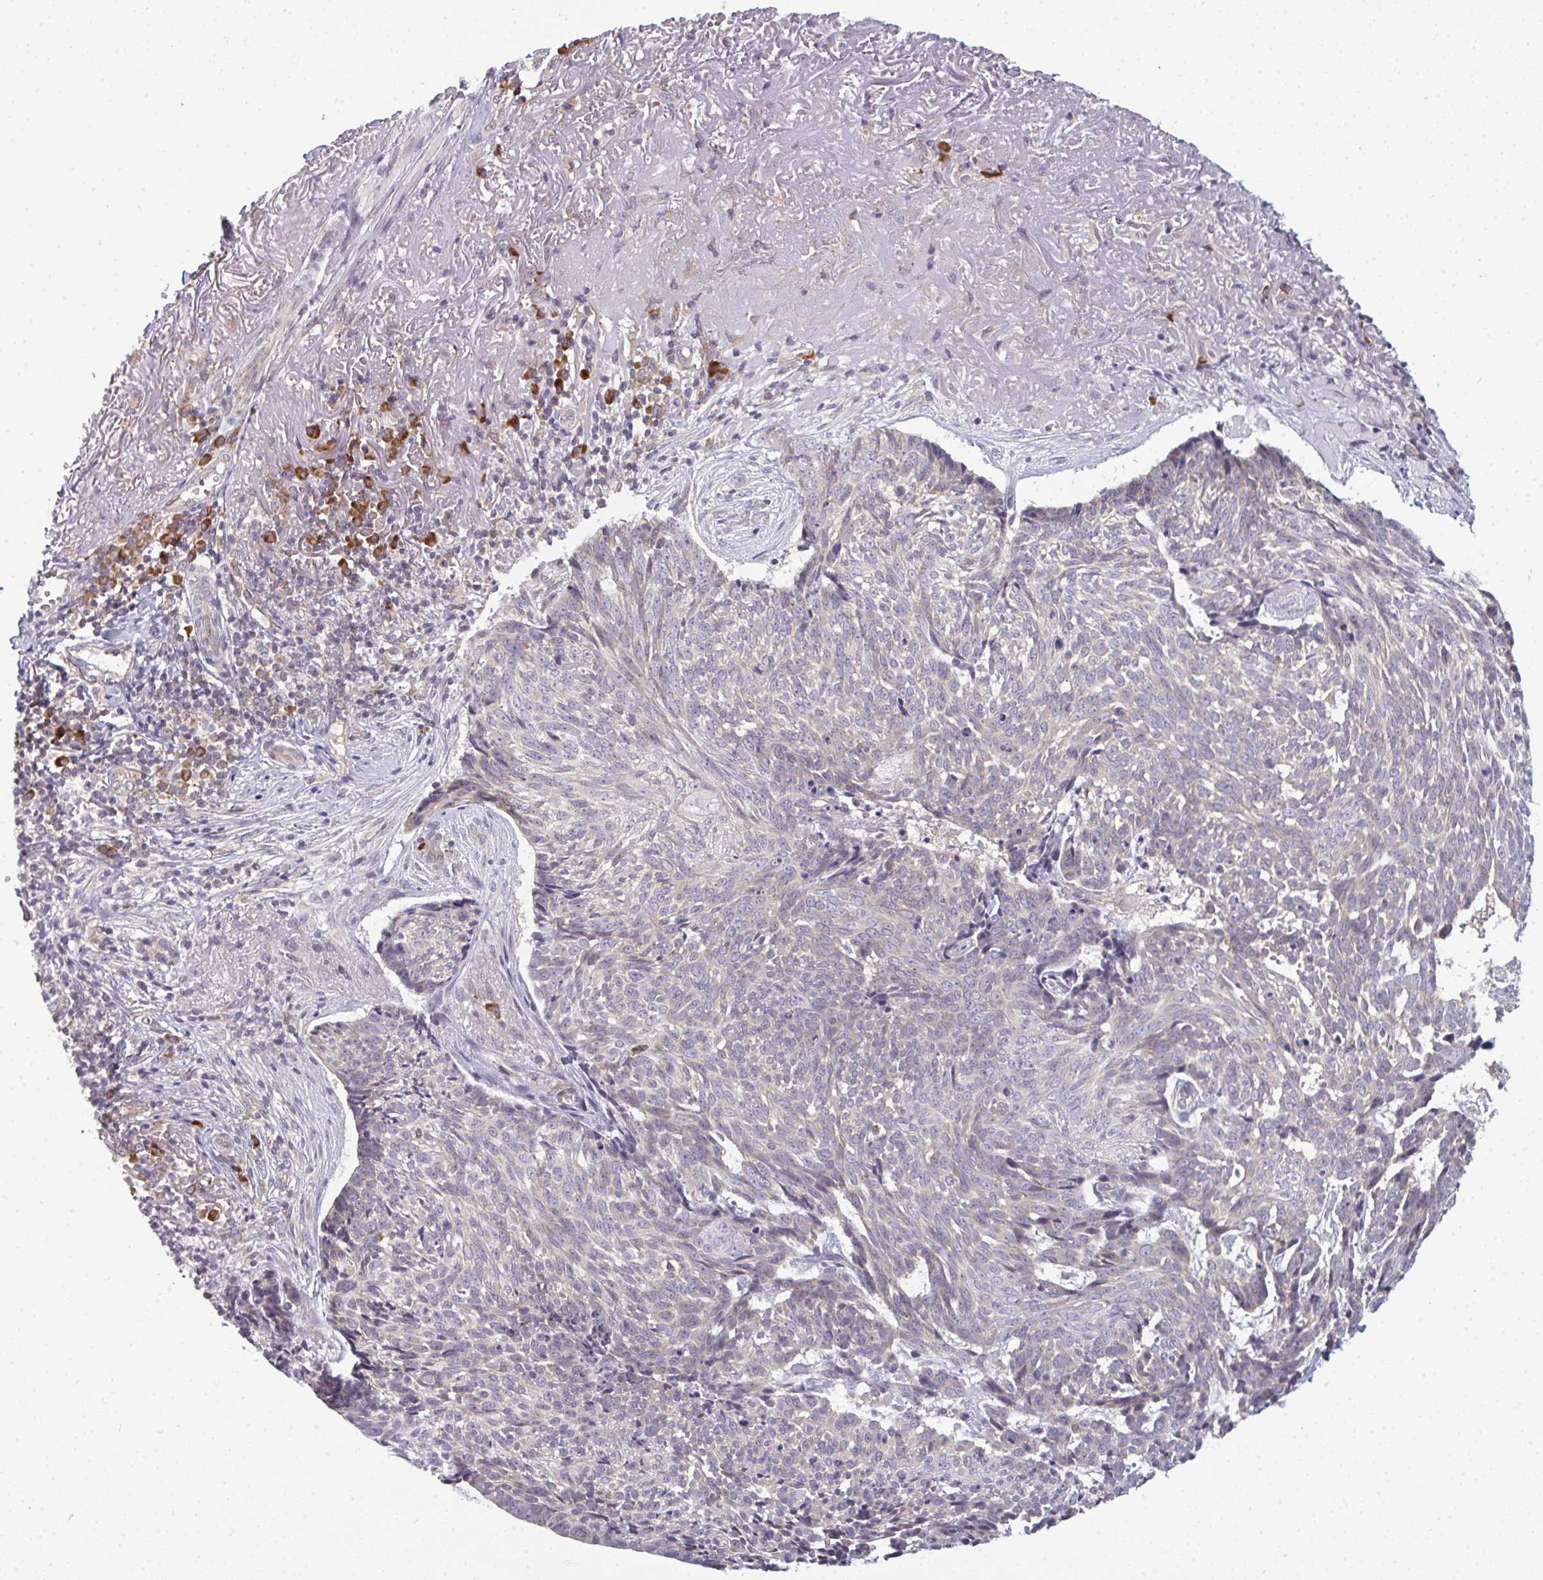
{"staining": {"intensity": "negative", "quantity": "none", "location": "none"}, "tissue": "skin cancer", "cell_type": "Tumor cells", "image_type": "cancer", "snomed": [{"axis": "morphology", "description": "Basal cell carcinoma"}, {"axis": "topography", "description": "Skin"}, {"axis": "topography", "description": "Skin of face"}], "caption": "Immunohistochemistry of basal cell carcinoma (skin) shows no expression in tumor cells. (DAB immunohistochemistry visualized using brightfield microscopy, high magnification).", "gene": "LYSMD4", "patient": {"sex": "female", "age": 95}}